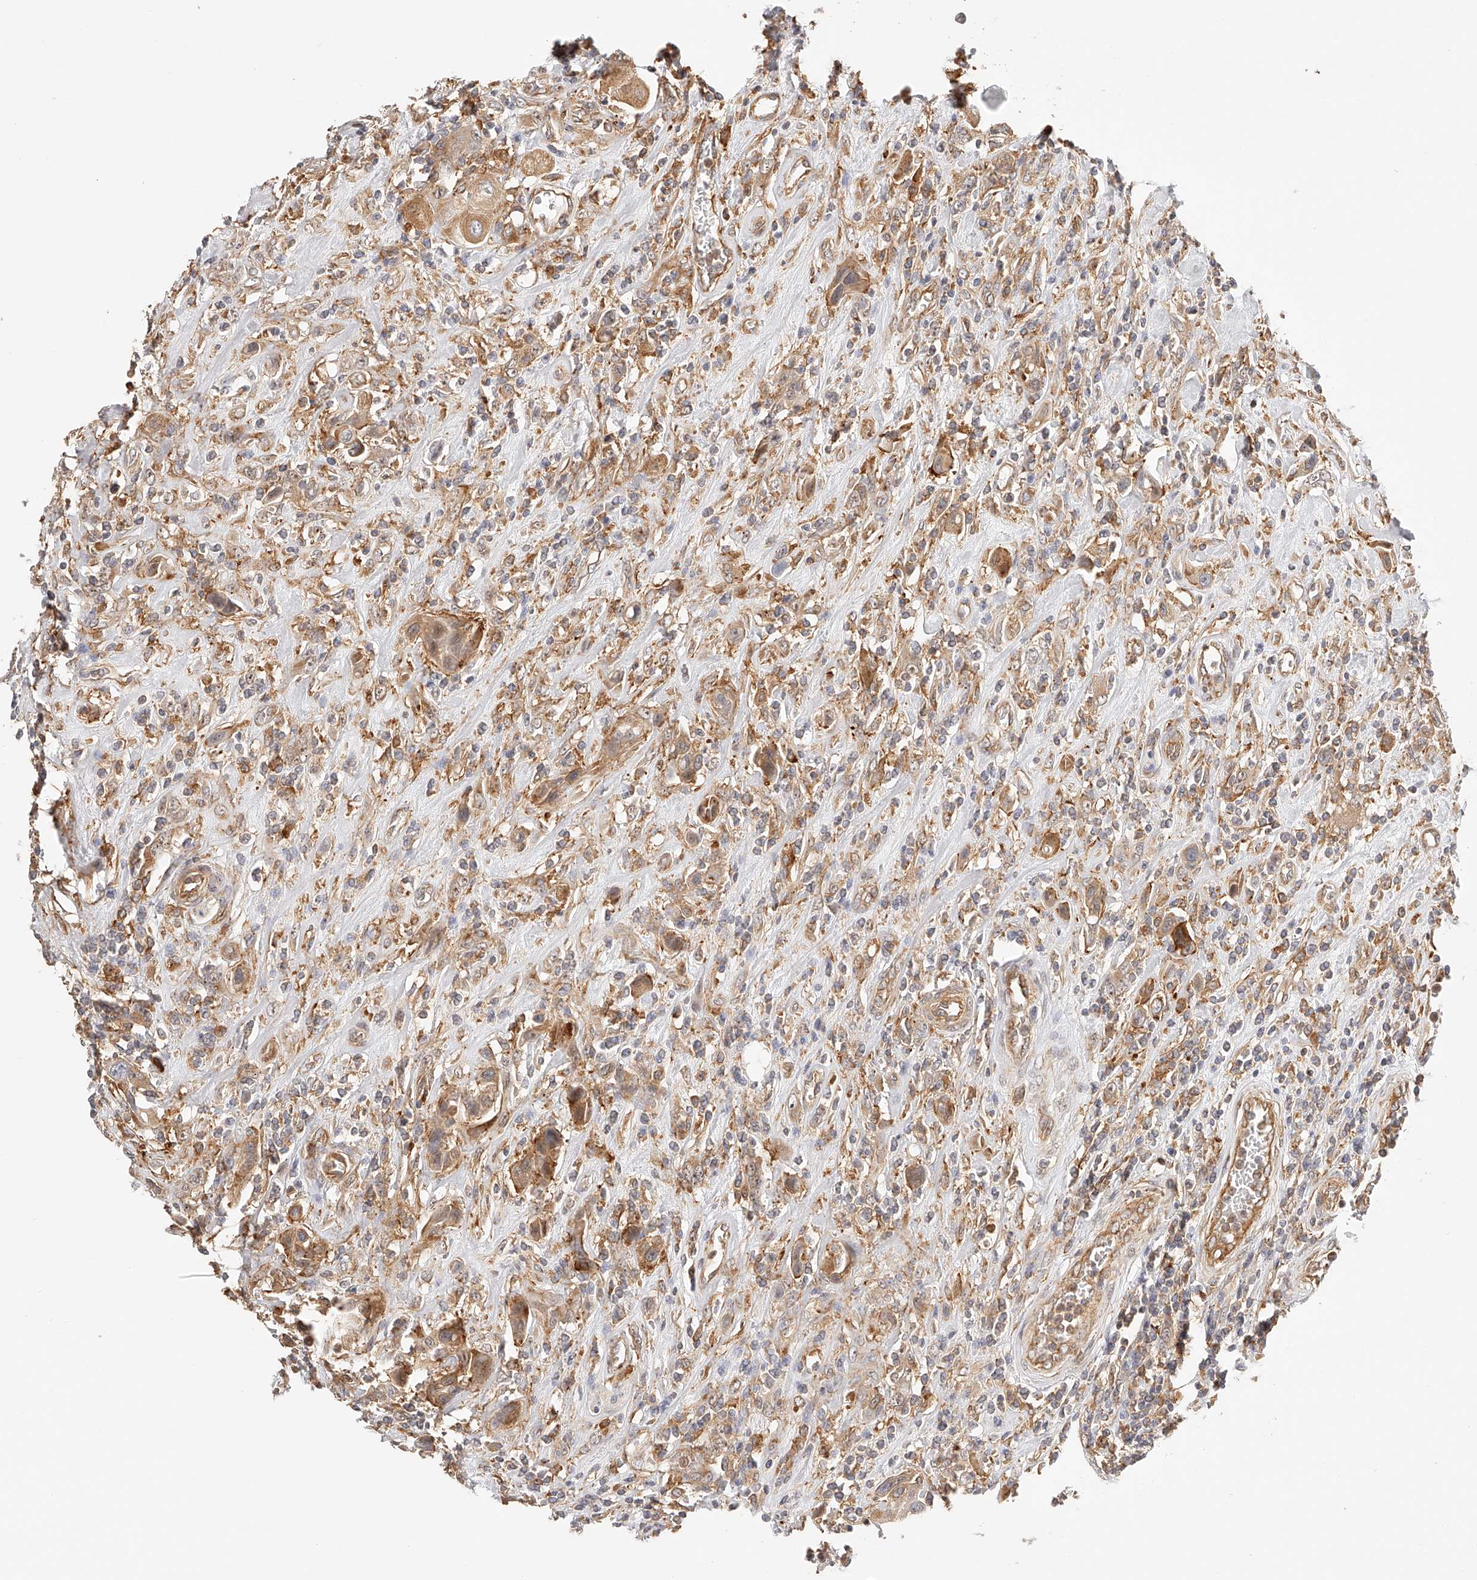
{"staining": {"intensity": "moderate", "quantity": ">75%", "location": "cytoplasmic/membranous"}, "tissue": "urothelial cancer", "cell_type": "Tumor cells", "image_type": "cancer", "snomed": [{"axis": "morphology", "description": "Urothelial carcinoma, High grade"}, {"axis": "topography", "description": "Urinary bladder"}], "caption": "About >75% of tumor cells in urothelial cancer exhibit moderate cytoplasmic/membranous protein positivity as visualized by brown immunohistochemical staining.", "gene": "SYNC", "patient": {"sex": "male", "age": 50}}